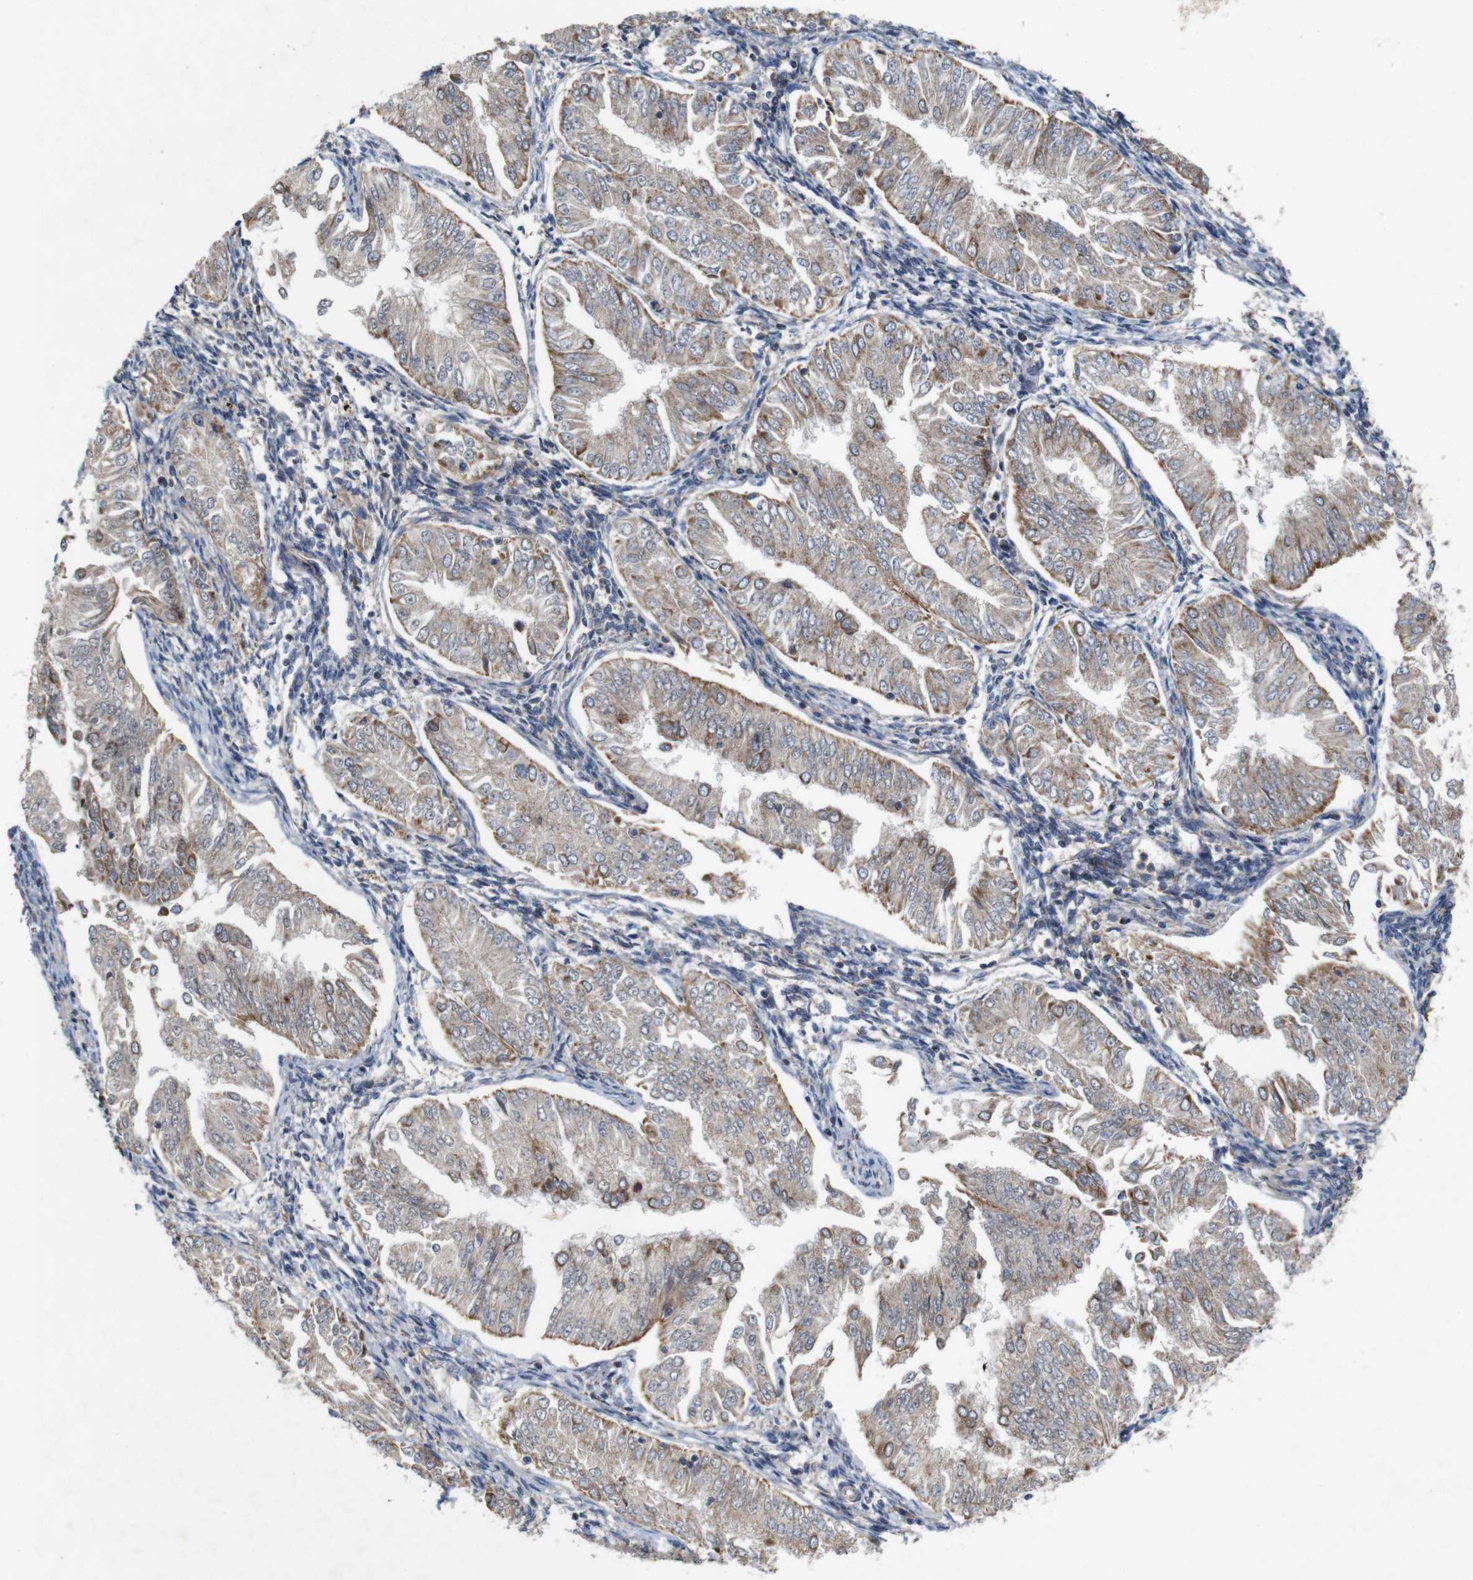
{"staining": {"intensity": "moderate", "quantity": ">75%", "location": "cytoplasmic/membranous"}, "tissue": "endometrial cancer", "cell_type": "Tumor cells", "image_type": "cancer", "snomed": [{"axis": "morphology", "description": "Adenocarcinoma, NOS"}, {"axis": "topography", "description": "Endometrium"}], "caption": "Endometrial adenocarcinoma stained with a brown dye shows moderate cytoplasmic/membranous positive positivity in about >75% of tumor cells.", "gene": "SIGLEC8", "patient": {"sex": "female", "age": 53}}